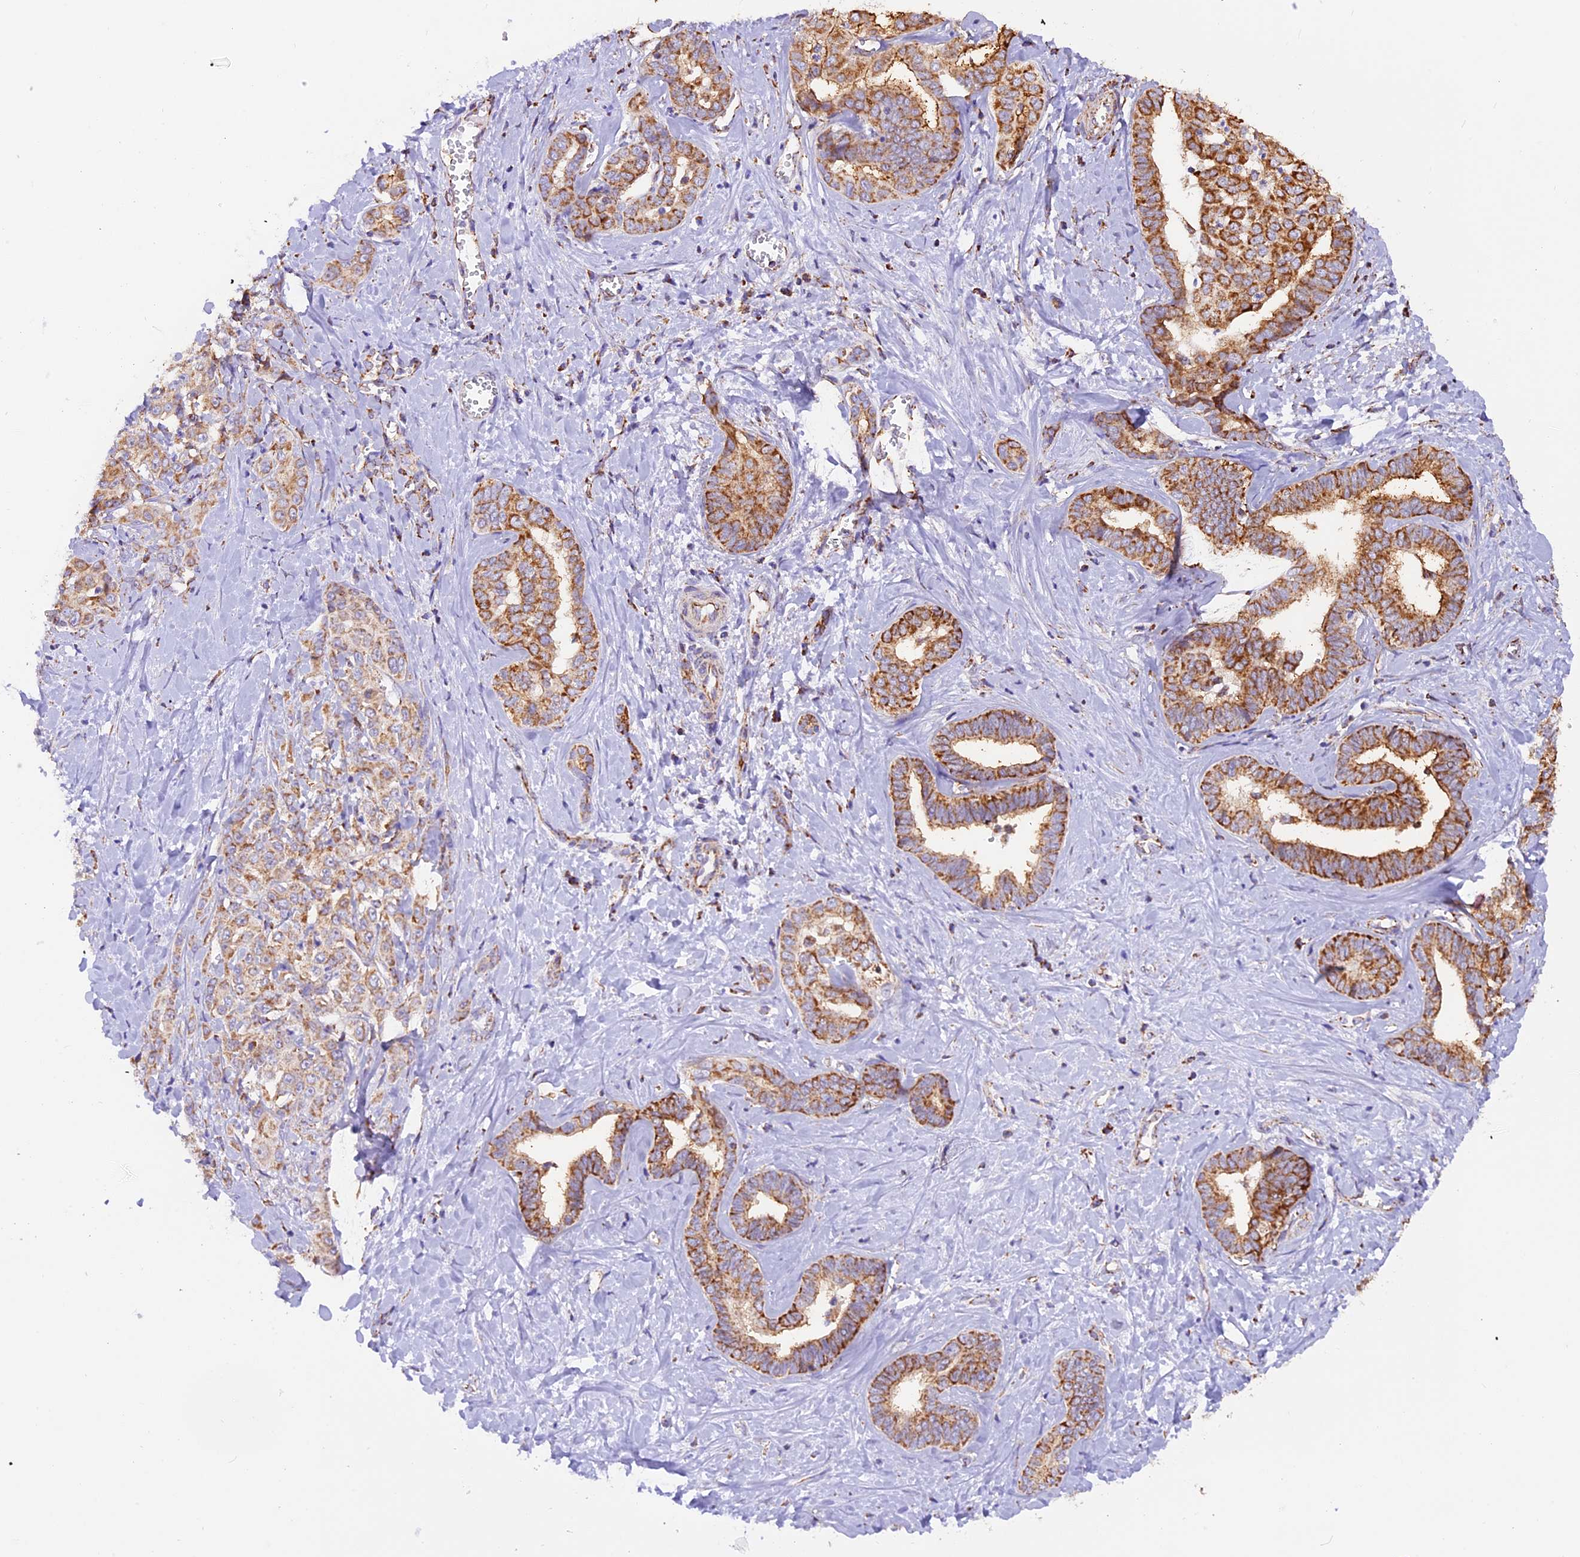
{"staining": {"intensity": "moderate", "quantity": ">75%", "location": "cytoplasmic/membranous"}, "tissue": "liver cancer", "cell_type": "Tumor cells", "image_type": "cancer", "snomed": [{"axis": "morphology", "description": "Cholangiocarcinoma"}, {"axis": "topography", "description": "Liver"}], "caption": "Immunohistochemistry of human cholangiocarcinoma (liver) shows medium levels of moderate cytoplasmic/membranous expression in approximately >75% of tumor cells.", "gene": "NDUFA8", "patient": {"sex": "female", "age": 77}}